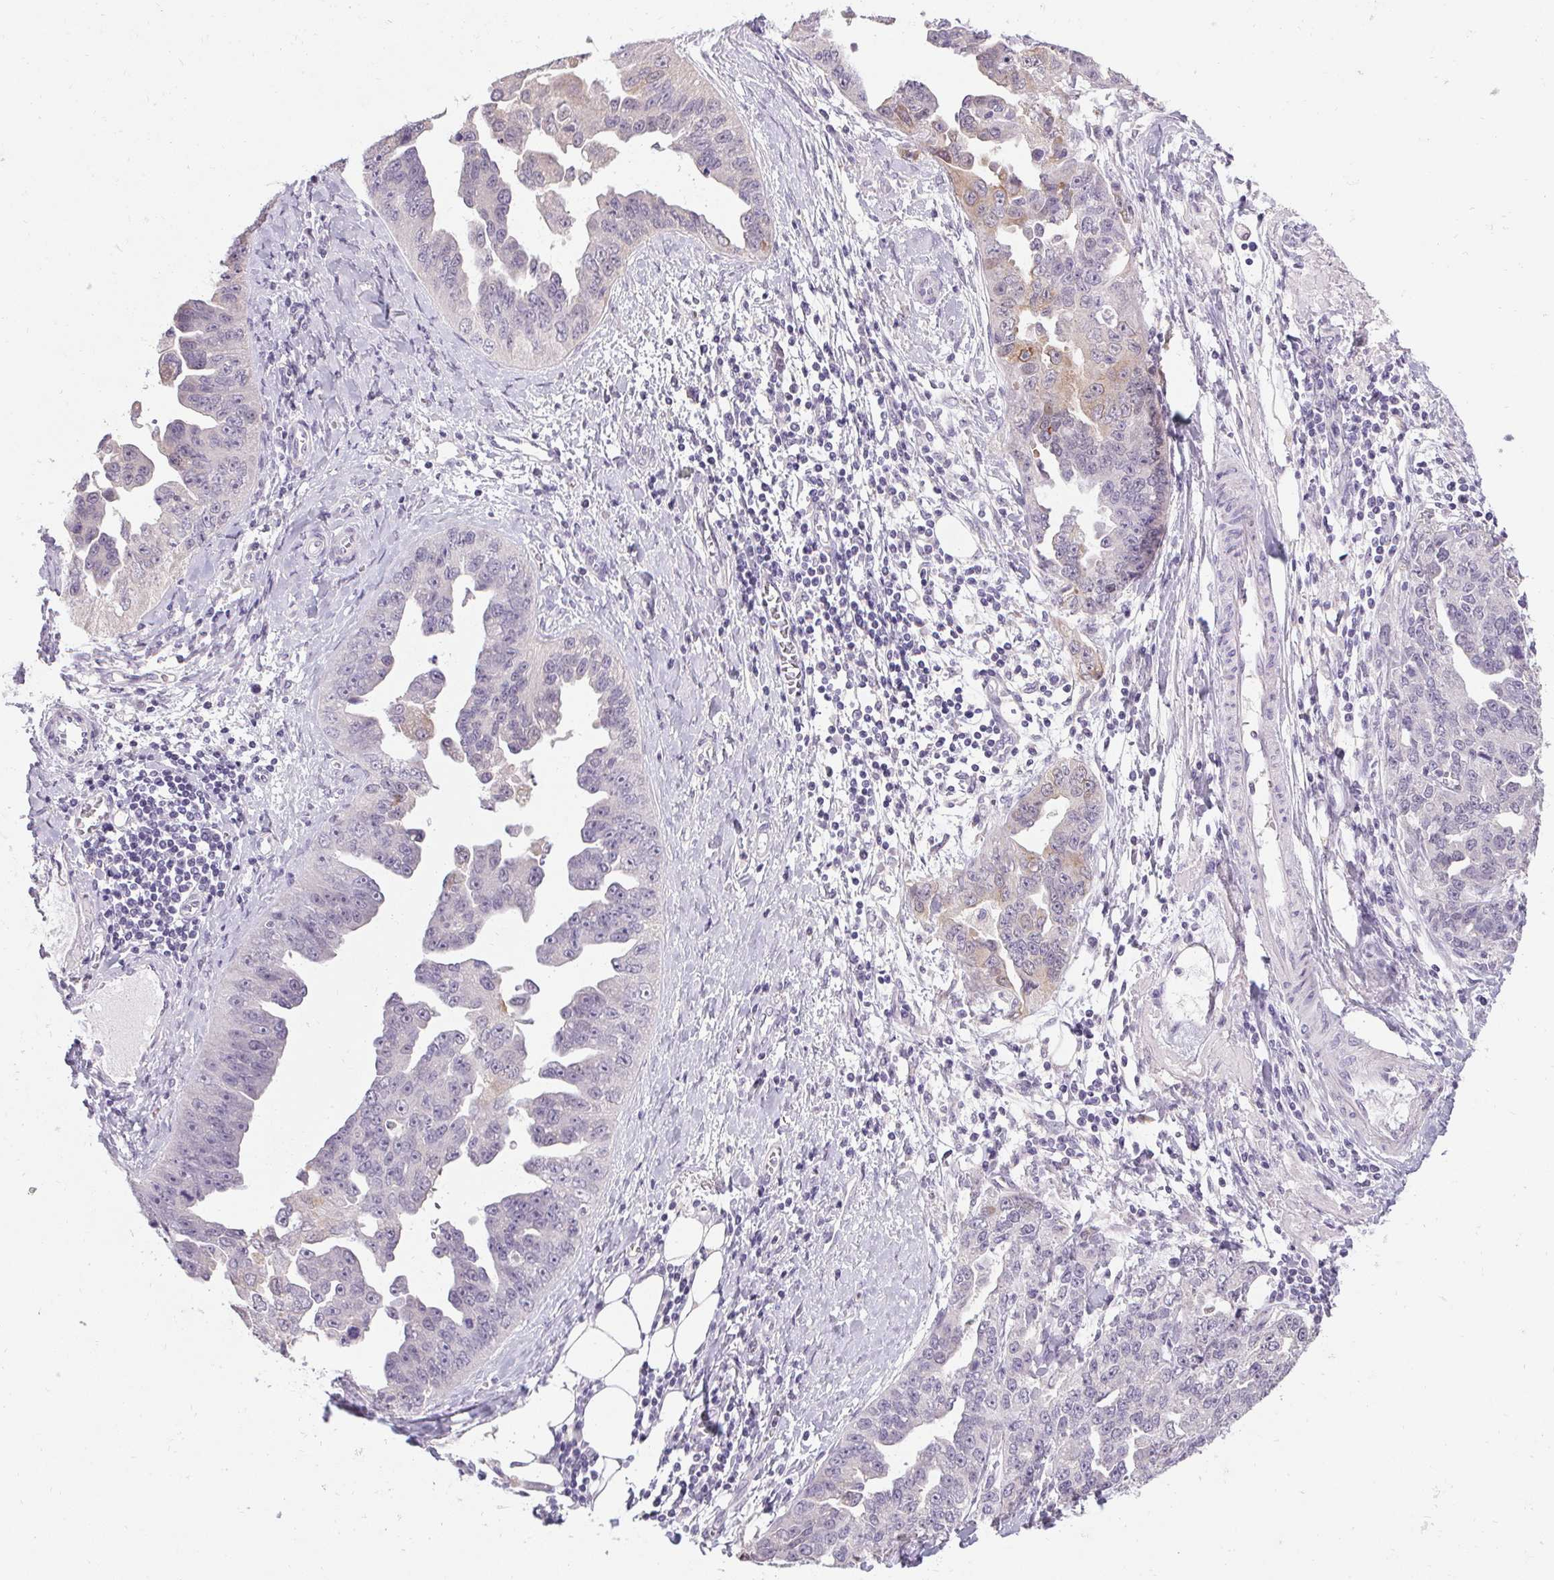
{"staining": {"intensity": "weak", "quantity": "<25%", "location": "cytoplasmic/membranous"}, "tissue": "ovarian cancer", "cell_type": "Tumor cells", "image_type": "cancer", "snomed": [{"axis": "morphology", "description": "Cystadenocarcinoma, serous, NOS"}, {"axis": "topography", "description": "Ovary"}], "caption": "Photomicrograph shows no significant protein expression in tumor cells of serous cystadenocarcinoma (ovarian).", "gene": "HSD17B3", "patient": {"sex": "female", "age": 75}}